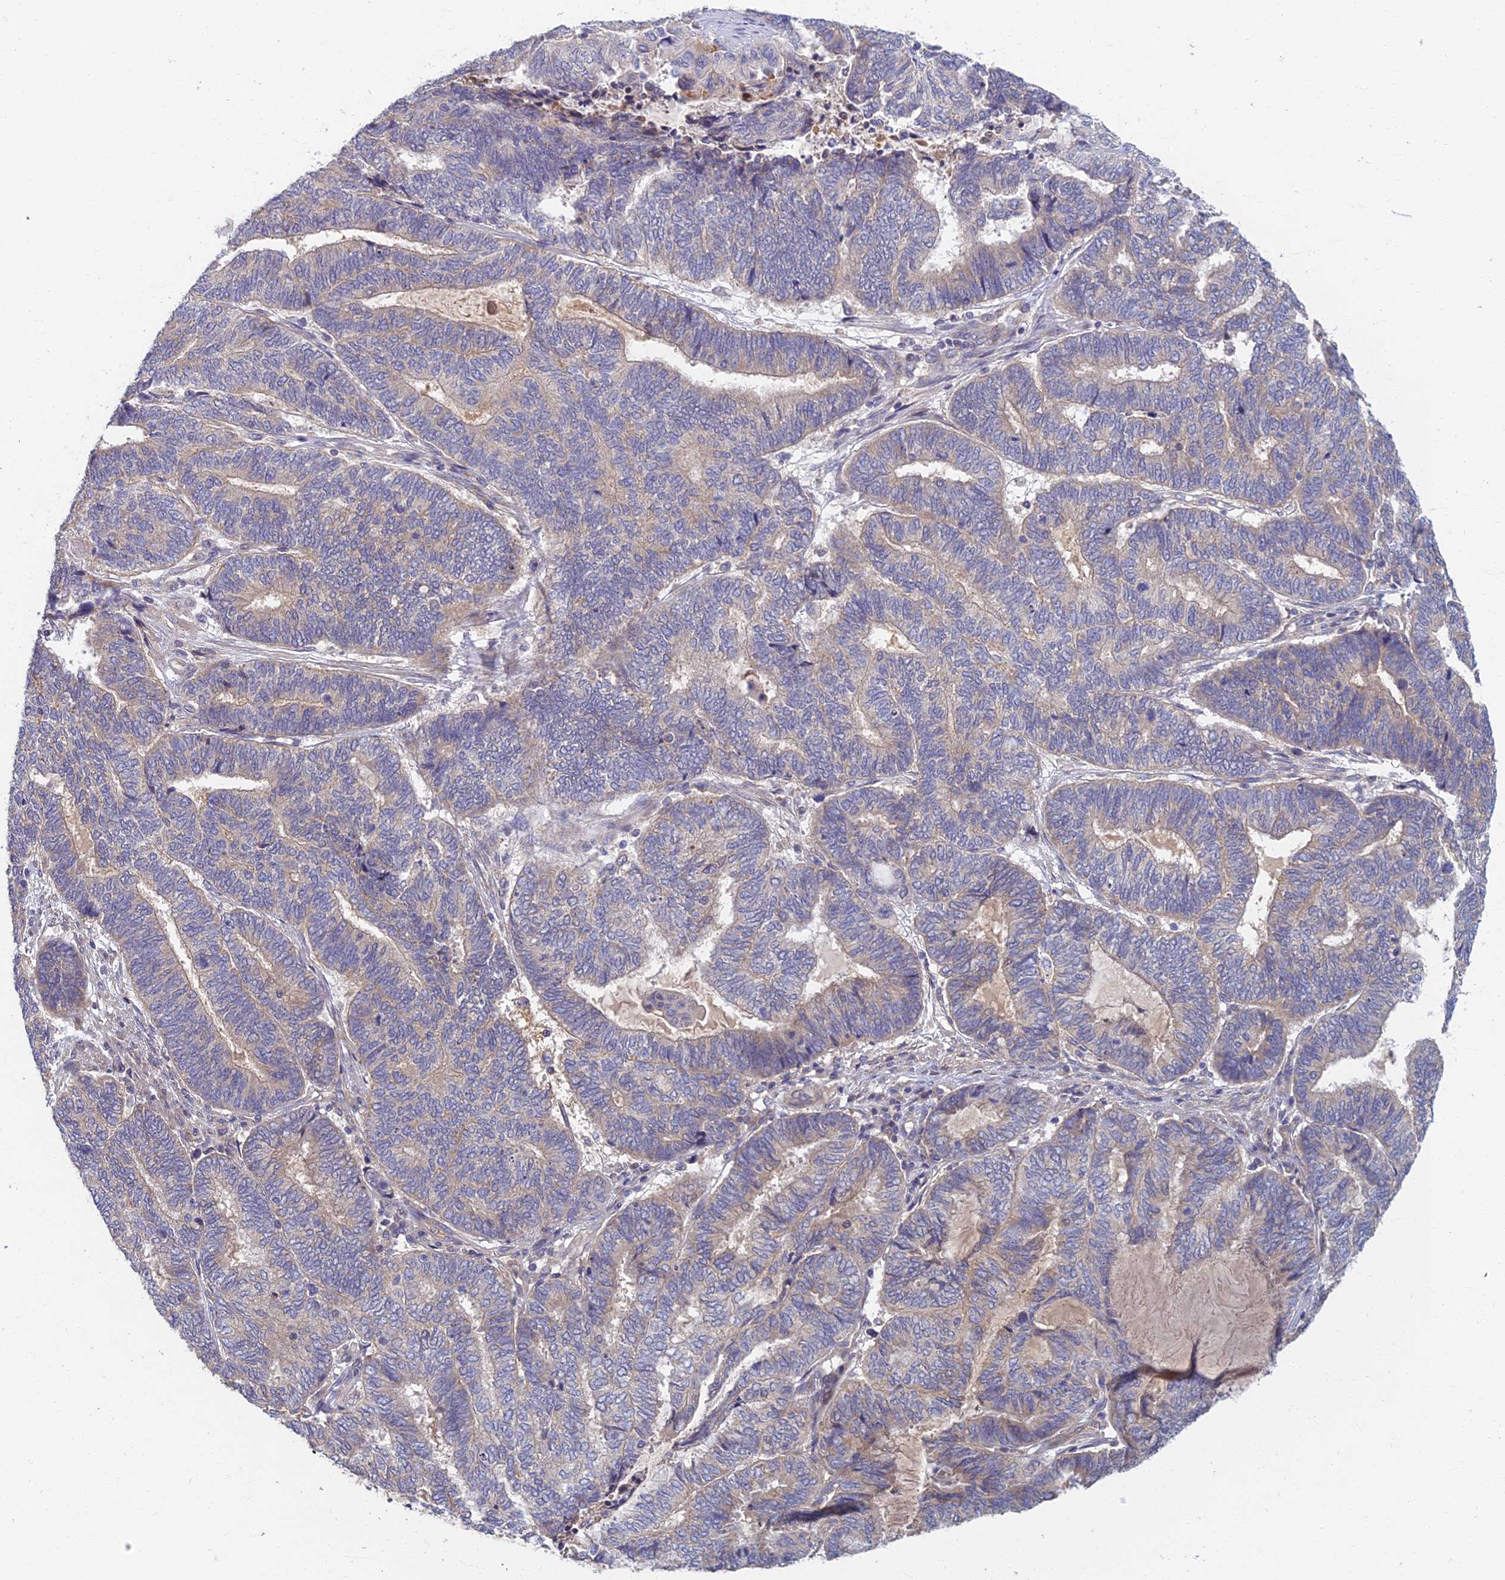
{"staining": {"intensity": "weak", "quantity": "<25%", "location": "cytoplasmic/membranous"}, "tissue": "endometrial cancer", "cell_type": "Tumor cells", "image_type": "cancer", "snomed": [{"axis": "morphology", "description": "Adenocarcinoma, NOS"}, {"axis": "topography", "description": "Uterus"}, {"axis": "topography", "description": "Endometrium"}], "caption": "This is a photomicrograph of immunohistochemistry staining of endometrial adenocarcinoma, which shows no expression in tumor cells.", "gene": "SOGA1", "patient": {"sex": "female", "age": 70}}